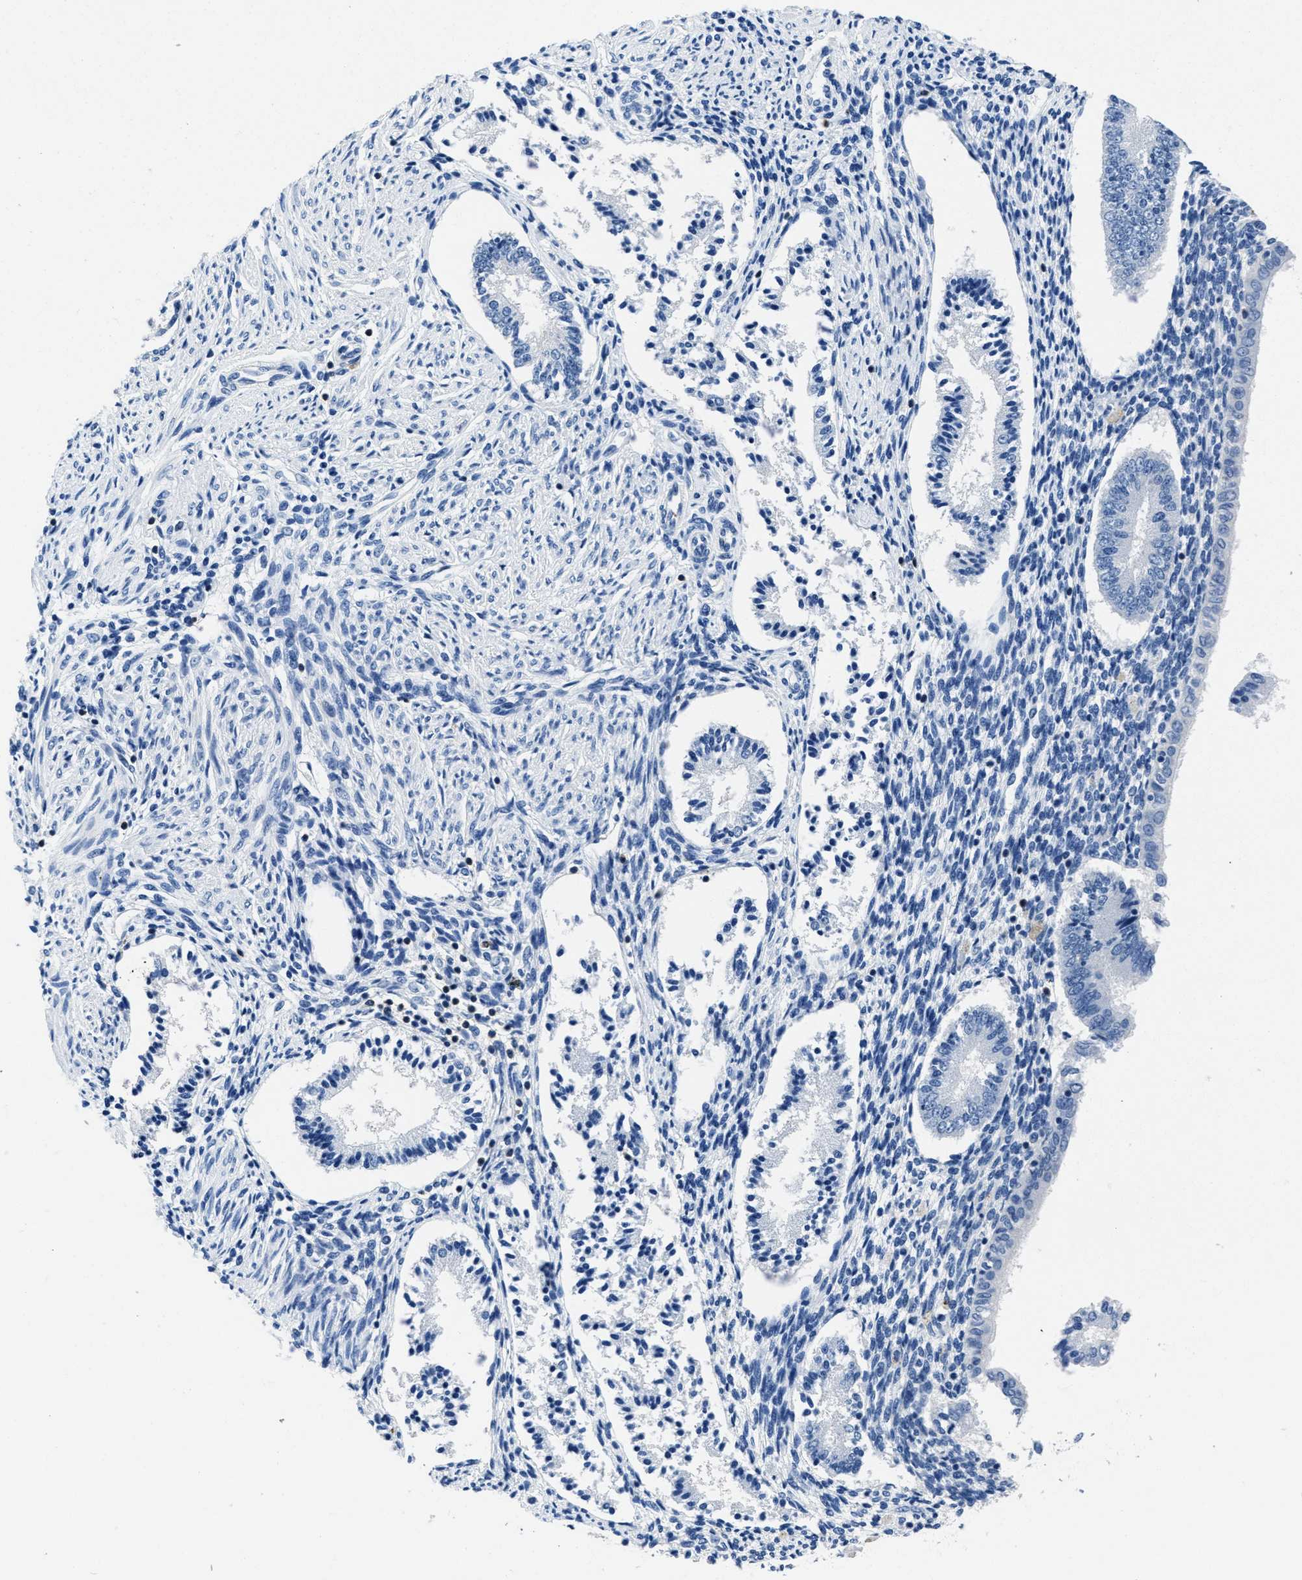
{"staining": {"intensity": "negative", "quantity": "none", "location": "none"}, "tissue": "endometrium", "cell_type": "Cells in endometrial stroma", "image_type": "normal", "snomed": [{"axis": "morphology", "description": "Normal tissue, NOS"}, {"axis": "topography", "description": "Endometrium"}], "caption": "Cells in endometrial stroma are negative for protein expression in benign human endometrium.", "gene": "ITGA3", "patient": {"sex": "female", "age": 42}}